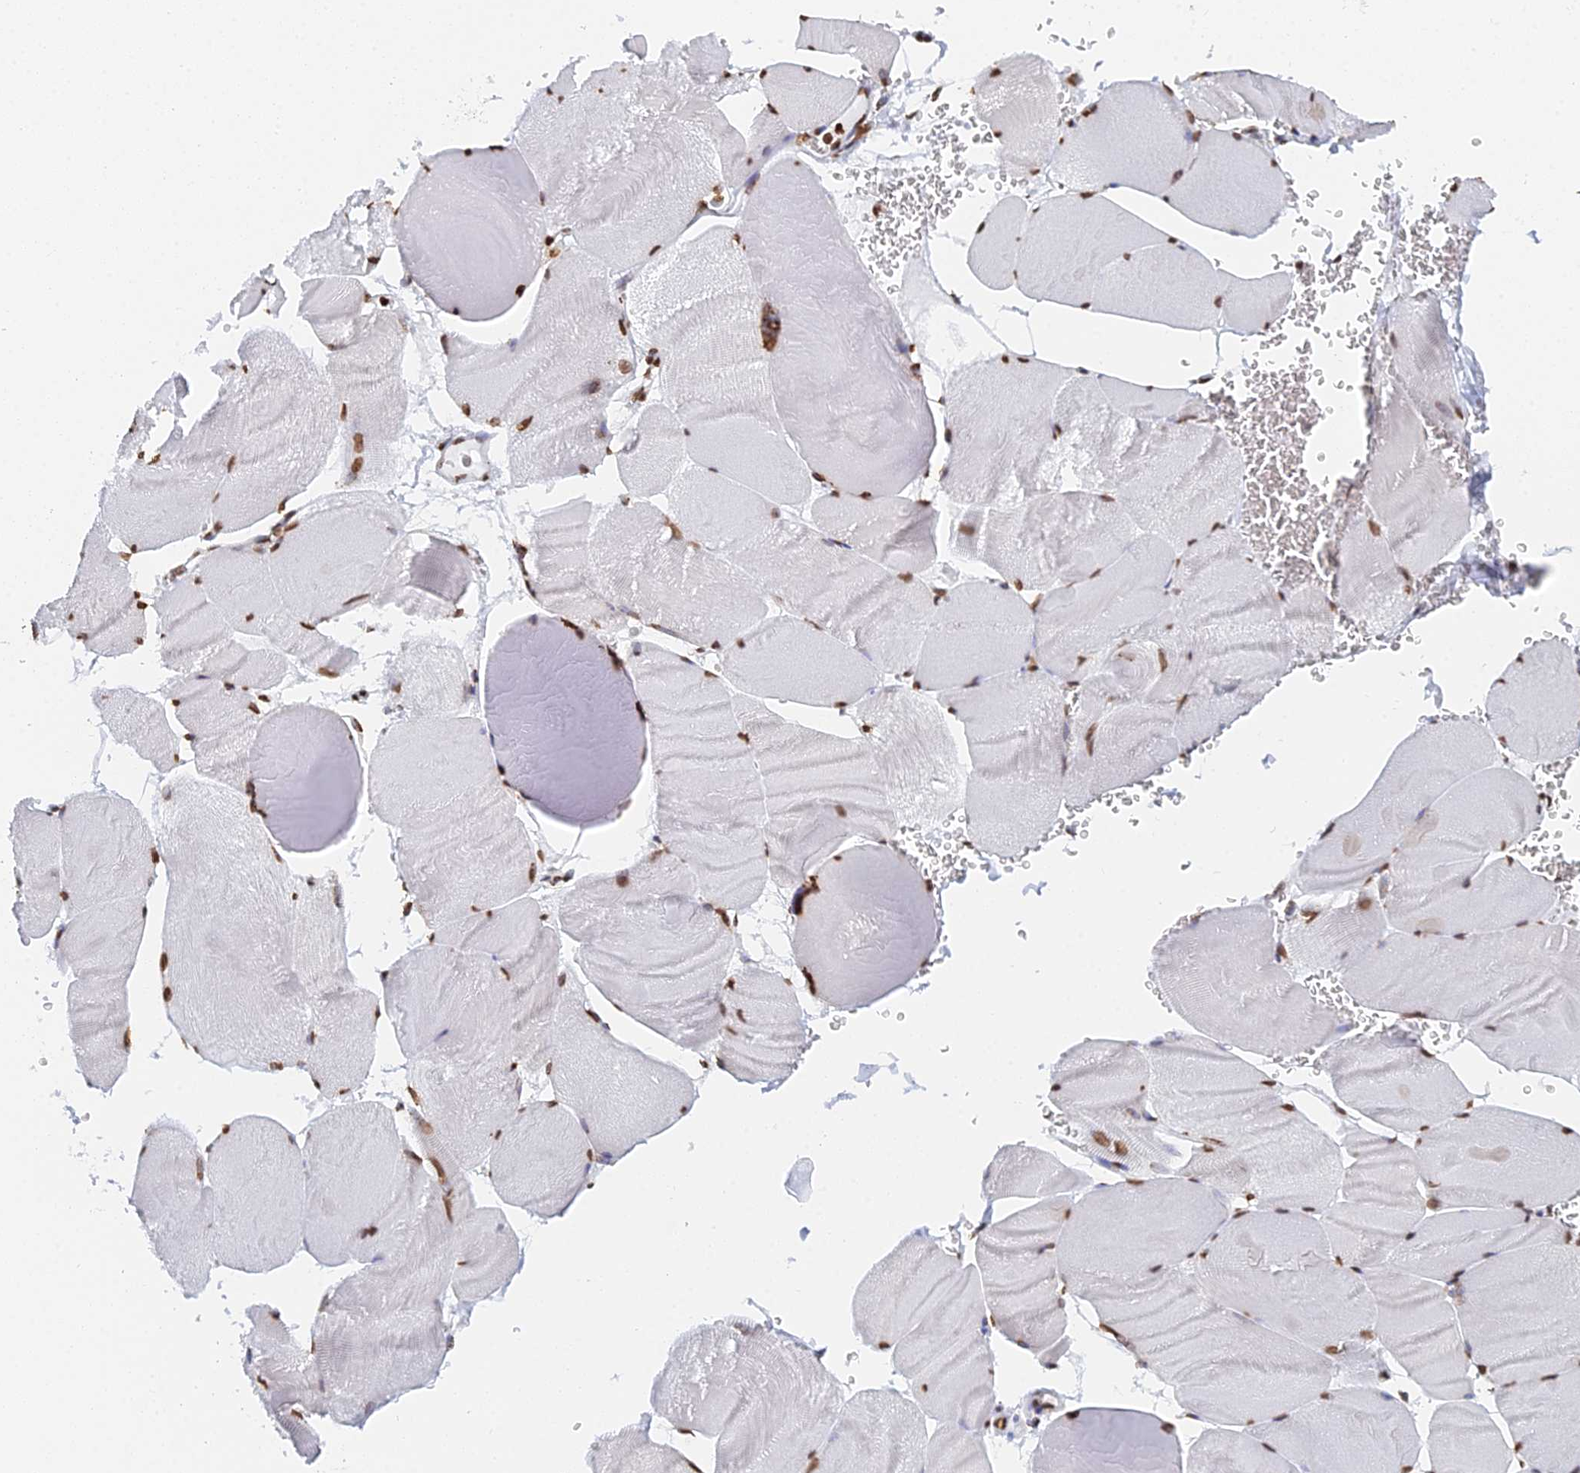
{"staining": {"intensity": "moderate", "quantity": ">75%", "location": "nuclear"}, "tissue": "skeletal muscle", "cell_type": "Myocytes", "image_type": "normal", "snomed": [{"axis": "morphology", "description": "Normal tissue, NOS"}, {"axis": "morphology", "description": "Basal cell carcinoma"}, {"axis": "topography", "description": "Skeletal muscle"}], "caption": "This is a photomicrograph of immunohistochemistry (IHC) staining of benign skeletal muscle, which shows moderate expression in the nuclear of myocytes.", "gene": "GBP3", "patient": {"sex": "female", "age": 64}}